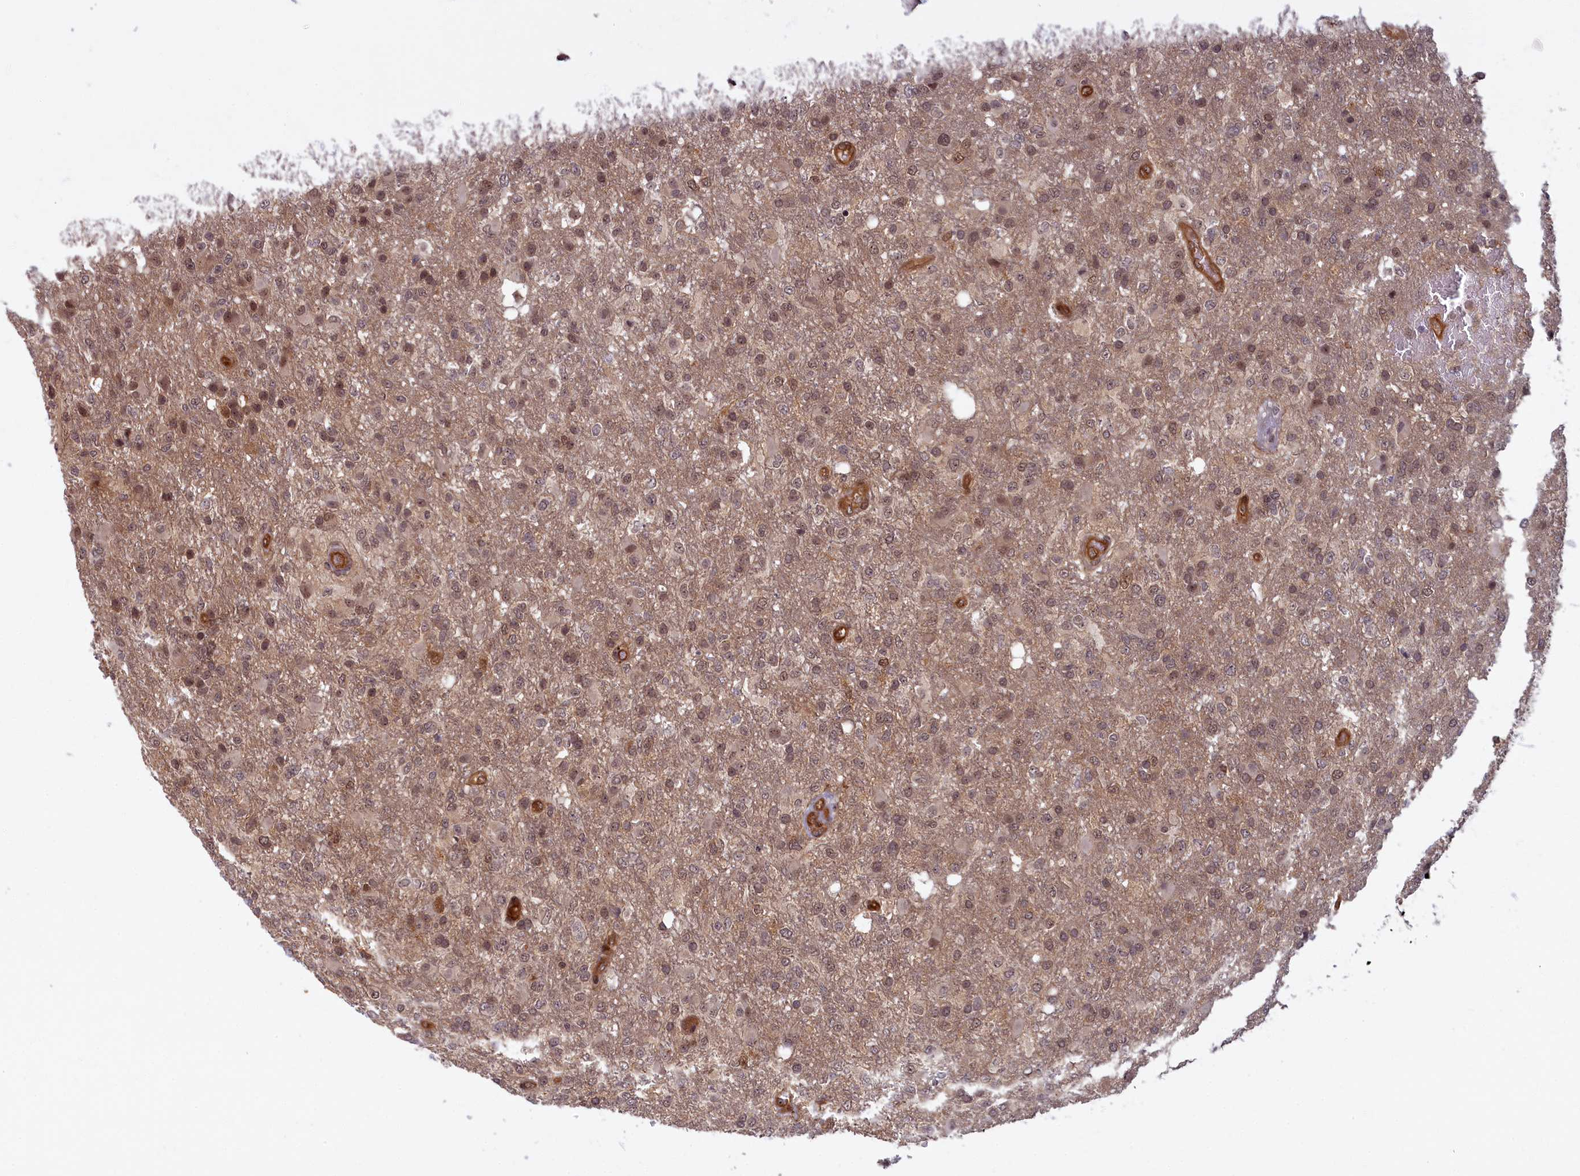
{"staining": {"intensity": "weak", "quantity": ">75%", "location": "cytoplasmic/membranous,nuclear"}, "tissue": "glioma", "cell_type": "Tumor cells", "image_type": "cancer", "snomed": [{"axis": "morphology", "description": "Glioma, malignant, High grade"}, {"axis": "topography", "description": "Brain"}], "caption": "Weak cytoplasmic/membranous and nuclear protein expression is identified in about >75% of tumor cells in high-grade glioma (malignant). The staining was performed using DAB, with brown indicating positive protein expression. Nuclei are stained blue with hematoxylin.", "gene": "SNRK", "patient": {"sex": "female", "age": 74}}